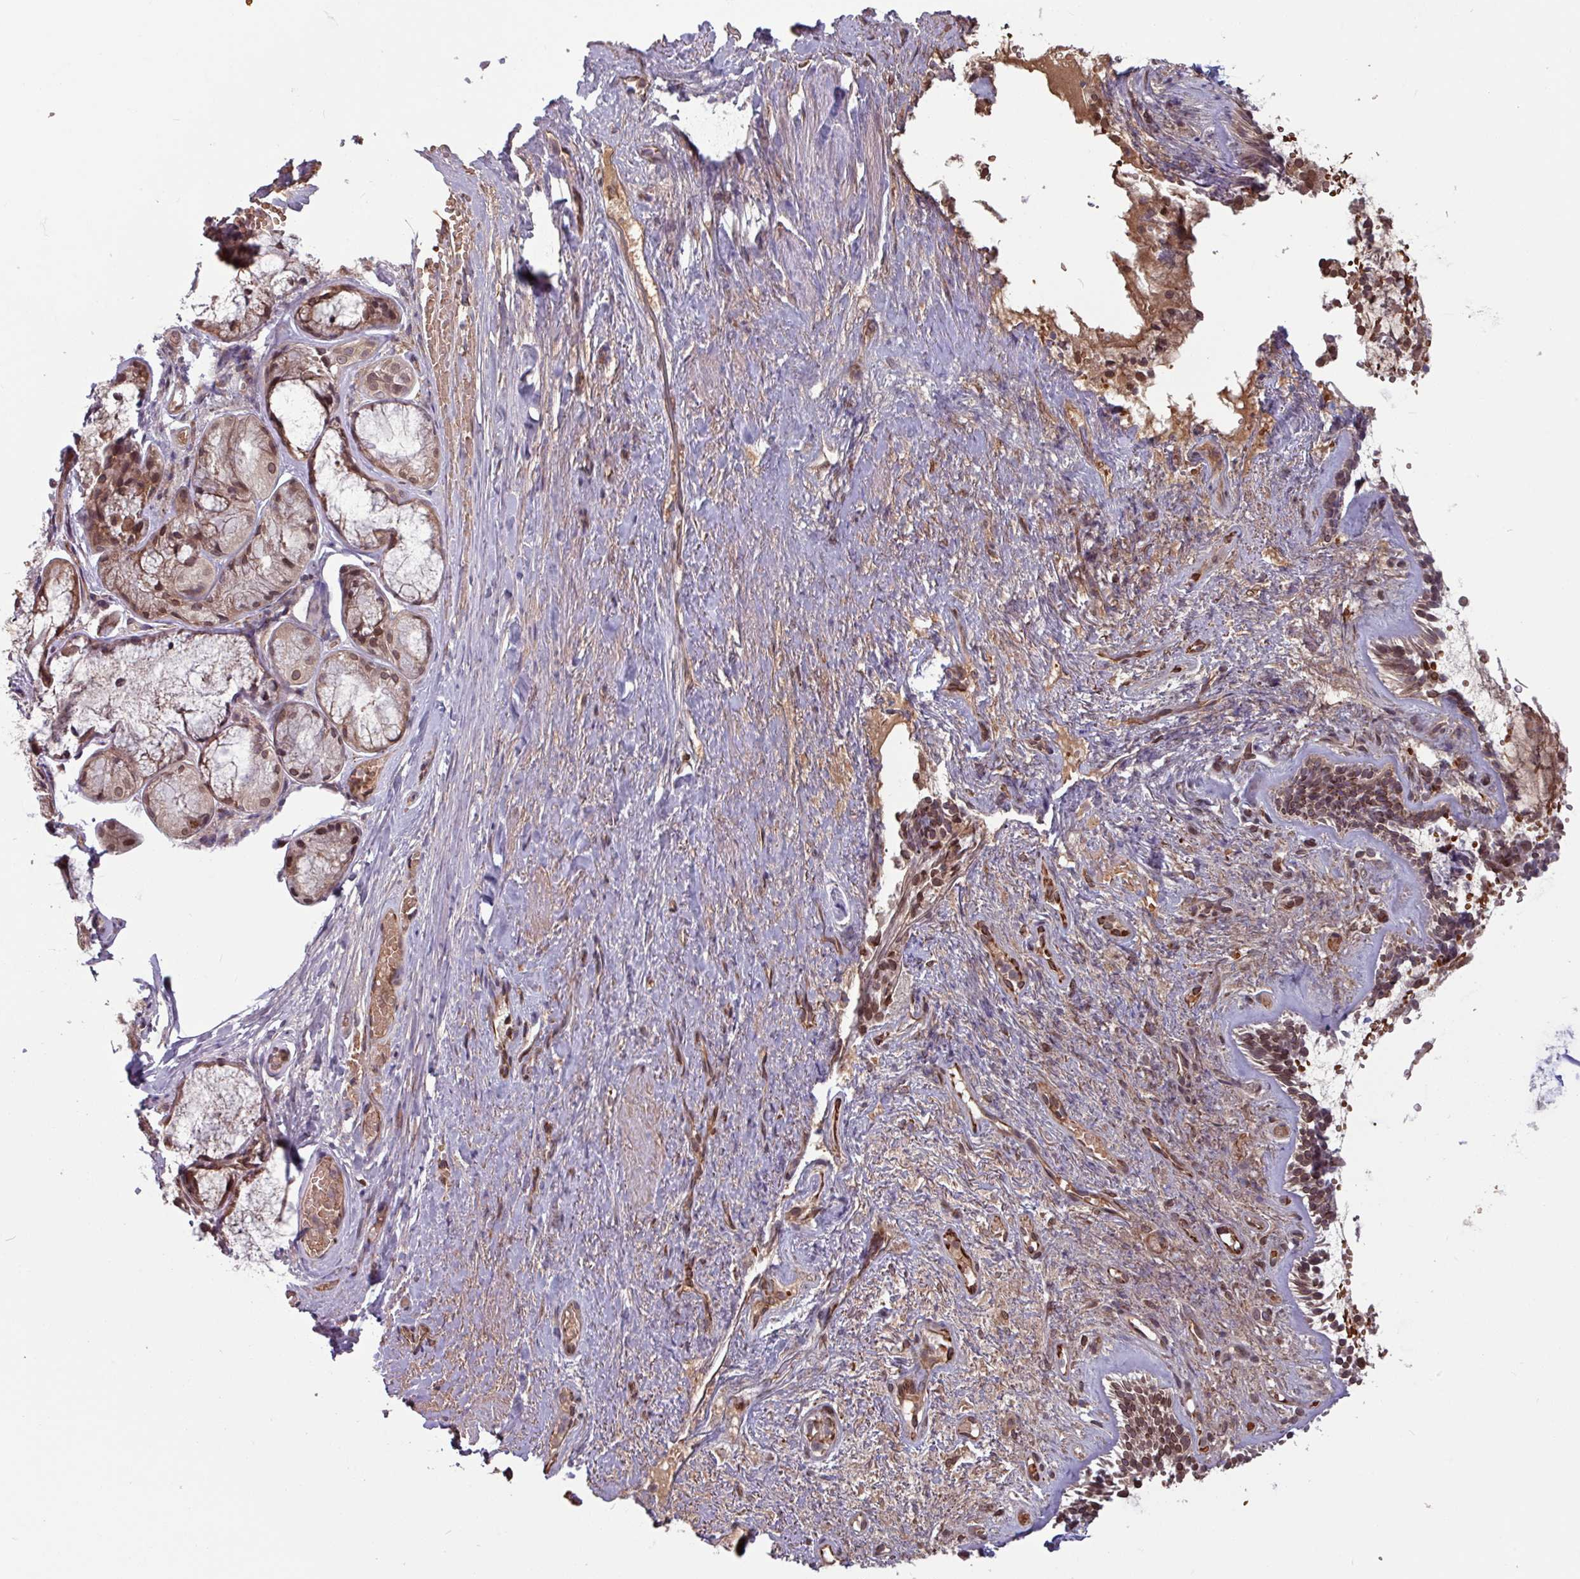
{"staining": {"intensity": "moderate", "quantity": ">75%", "location": "cytoplasmic/membranous,nuclear"}, "tissue": "nasopharynx", "cell_type": "Respiratory epithelial cells", "image_type": "normal", "snomed": [{"axis": "morphology", "description": "Normal tissue, NOS"}, {"axis": "topography", "description": "Cartilage tissue"}, {"axis": "topography", "description": "Nasopharynx"}, {"axis": "topography", "description": "Thyroid gland"}], "caption": "Immunohistochemical staining of normal human nasopharynx demonstrates moderate cytoplasmic/membranous,nuclear protein expression in about >75% of respiratory epithelial cells. (Brightfield microscopy of DAB IHC at high magnification).", "gene": "RBM4B", "patient": {"sex": "male", "age": 63}}